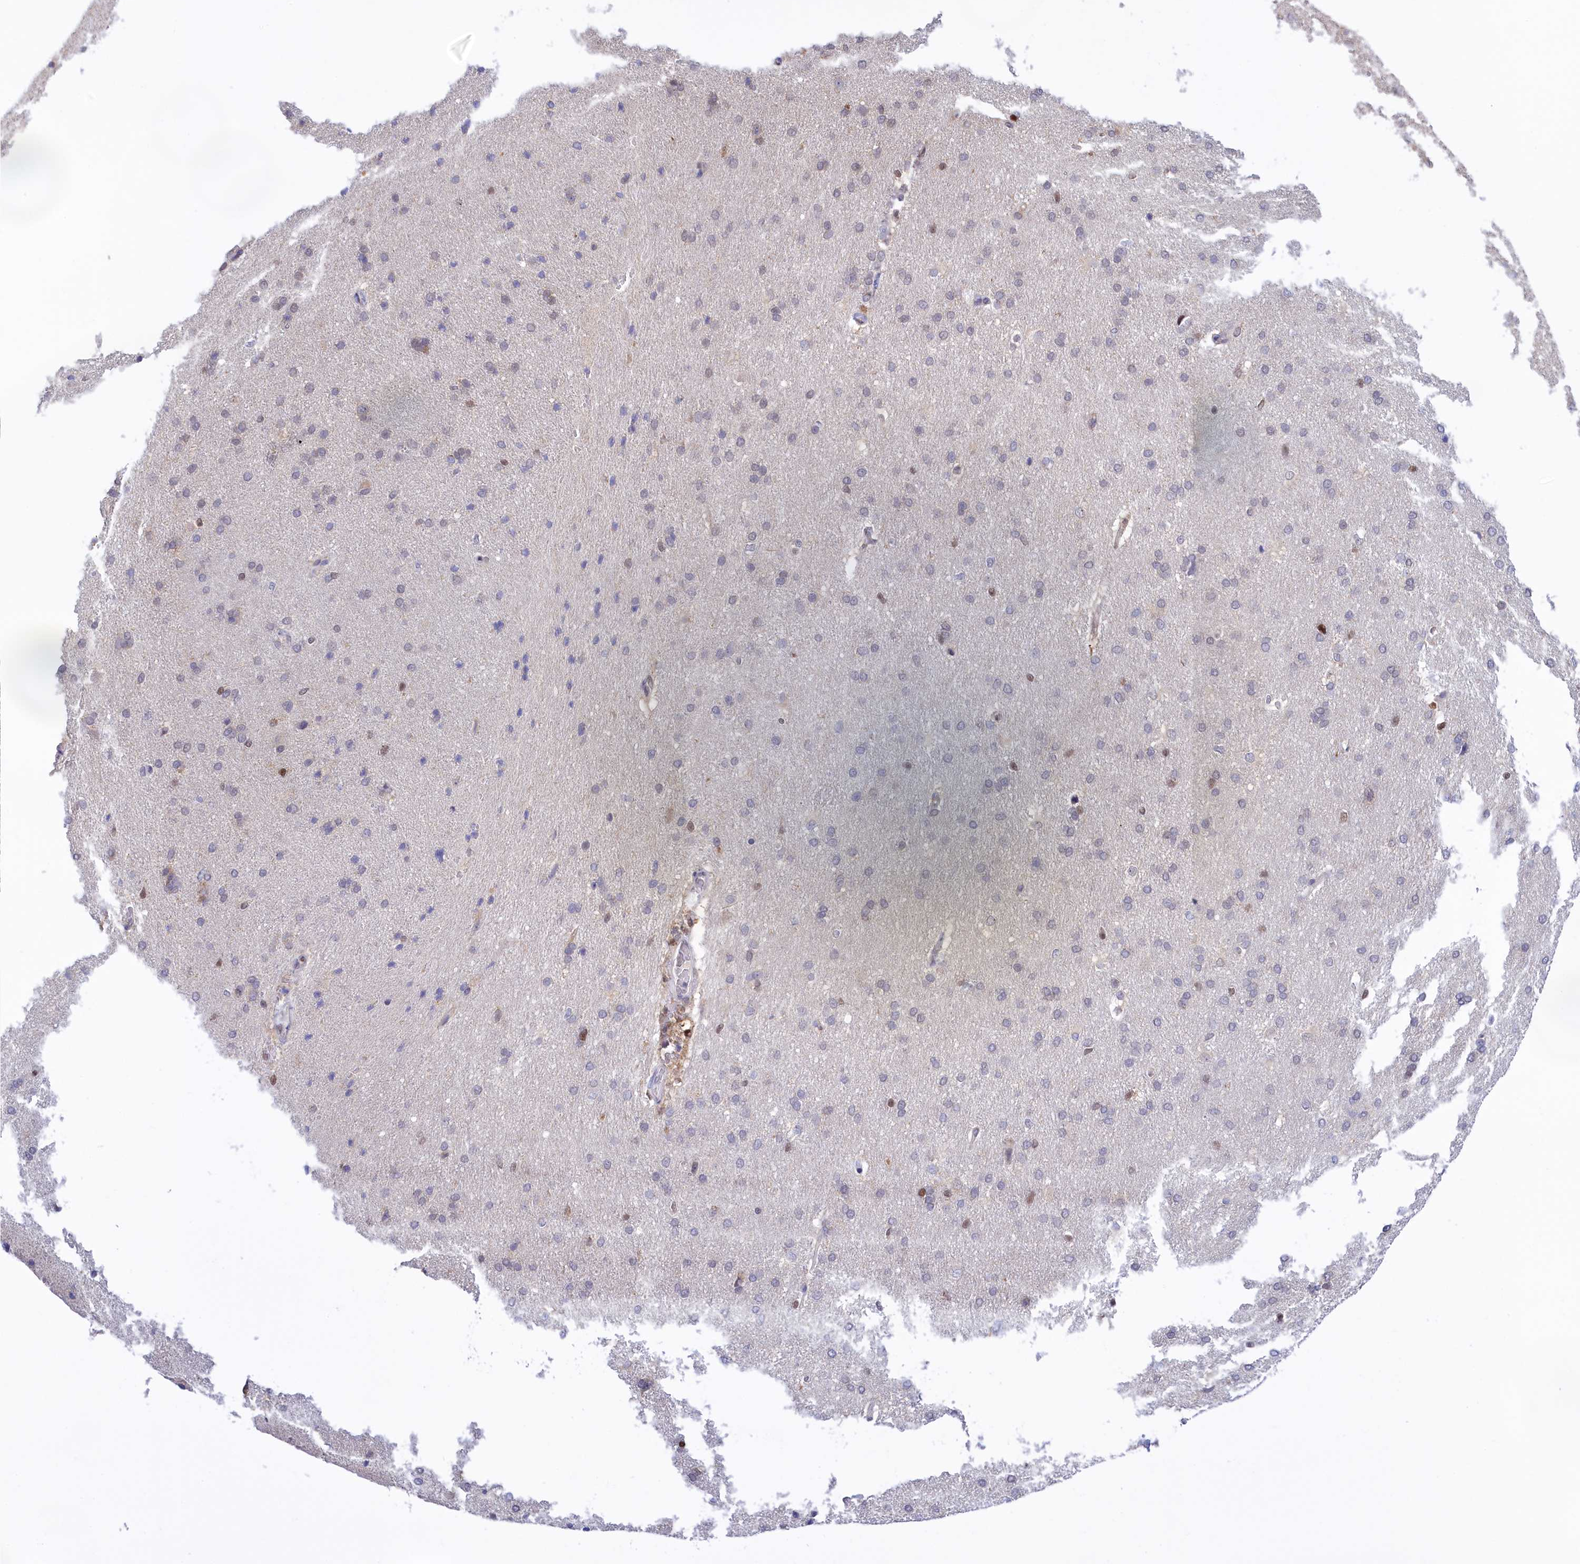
{"staining": {"intensity": "negative", "quantity": "none", "location": "none"}, "tissue": "cerebral cortex", "cell_type": "Endothelial cells", "image_type": "normal", "snomed": [{"axis": "morphology", "description": "Normal tissue, NOS"}, {"axis": "topography", "description": "Cerebral cortex"}], "caption": "Unremarkable cerebral cortex was stained to show a protein in brown. There is no significant expression in endothelial cells. (Brightfield microscopy of DAB immunohistochemistry at high magnification).", "gene": "IZUMO2", "patient": {"sex": "male", "age": 62}}